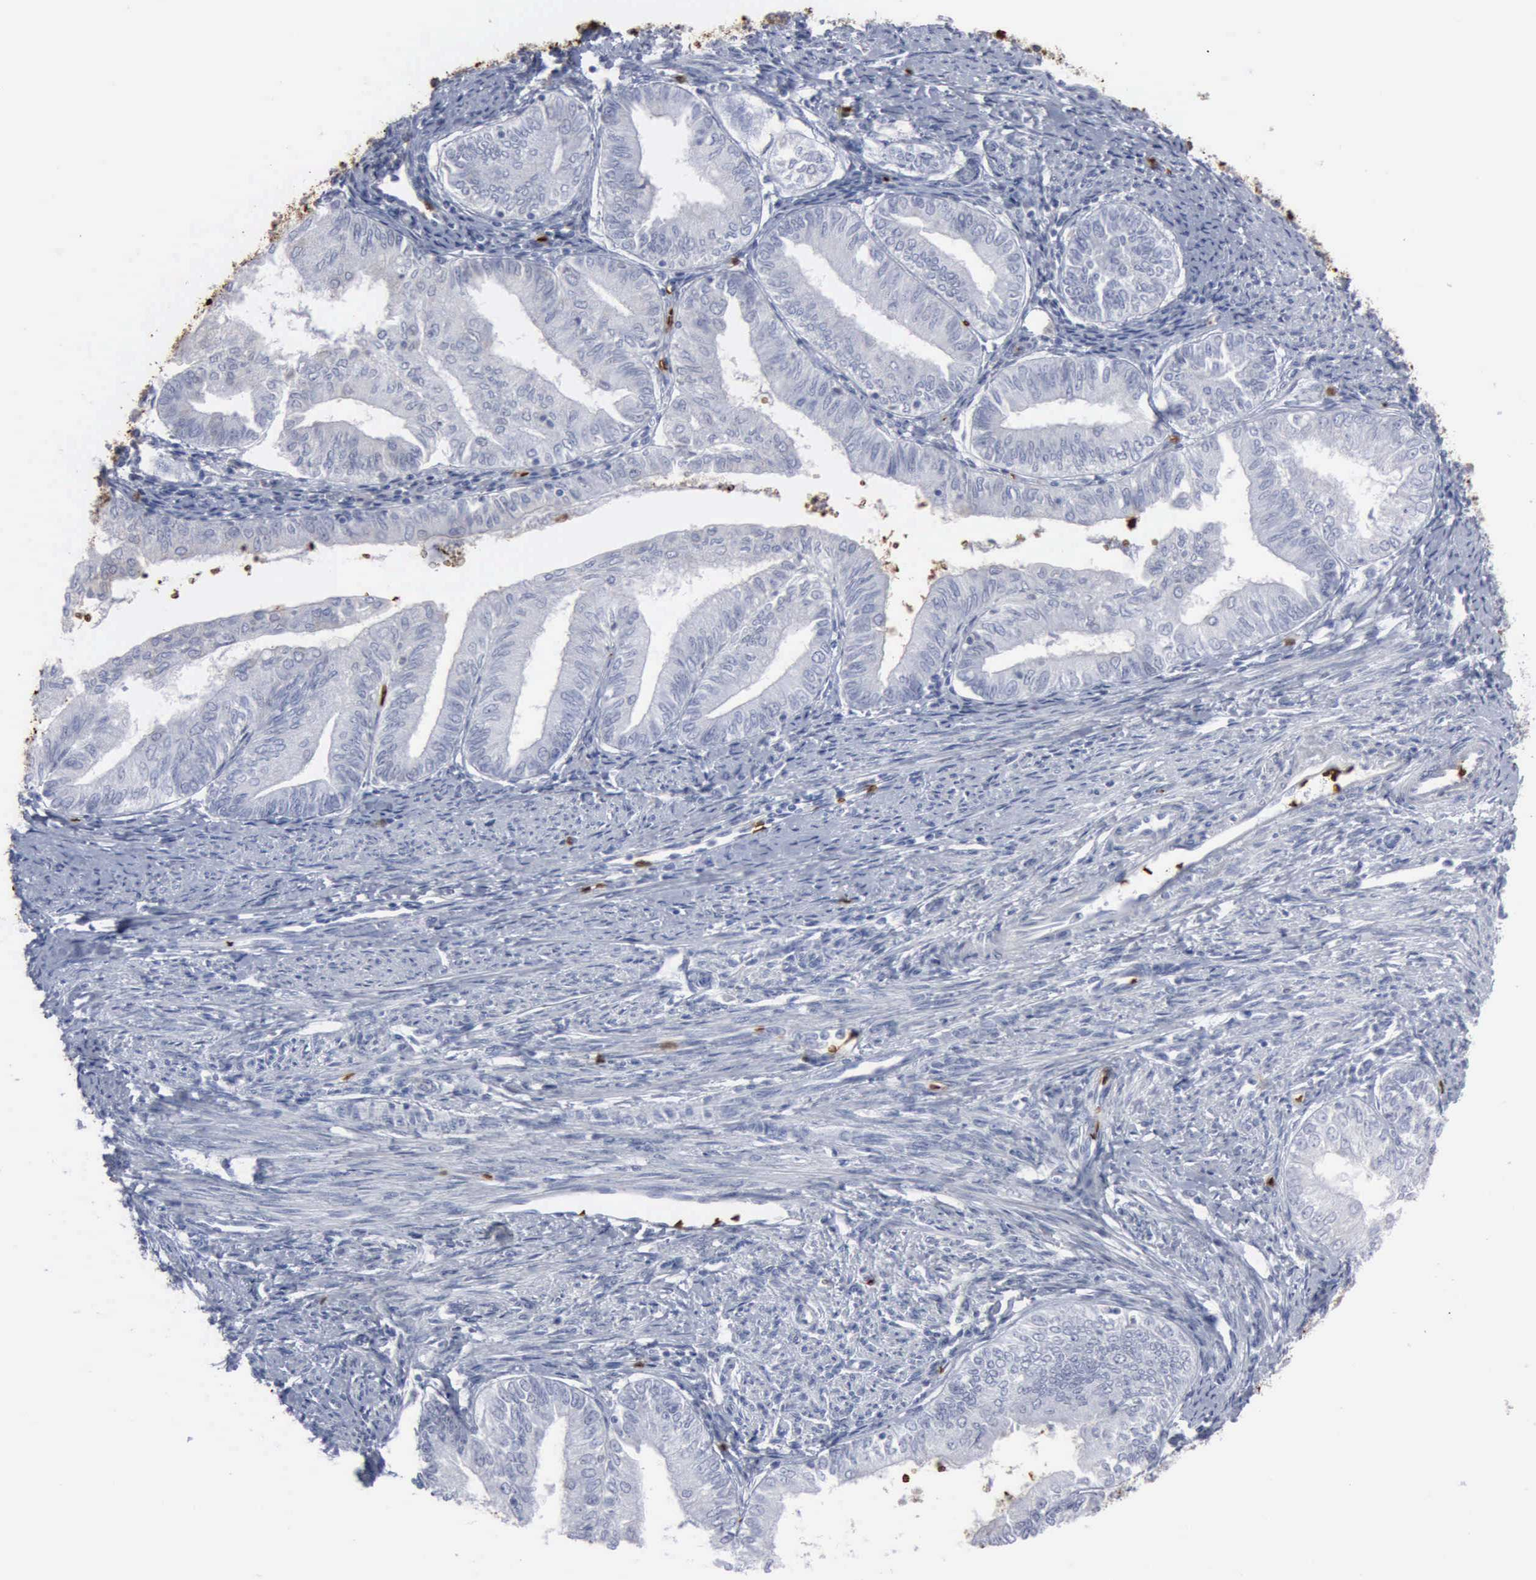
{"staining": {"intensity": "weak", "quantity": "<25%", "location": "cytoplasmic/membranous"}, "tissue": "endometrial cancer", "cell_type": "Tumor cells", "image_type": "cancer", "snomed": [{"axis": "morphology", "description": "Adenocarcinoma, NOS"}, {"axis": "topography", "description": "Endometrium"}], "caption": "Tumor cells show no significant positivity in endometrial cancer (adenocarcinoma).", "gene": "TGFB1", "patient": {"sex": "female", "age": 66}}